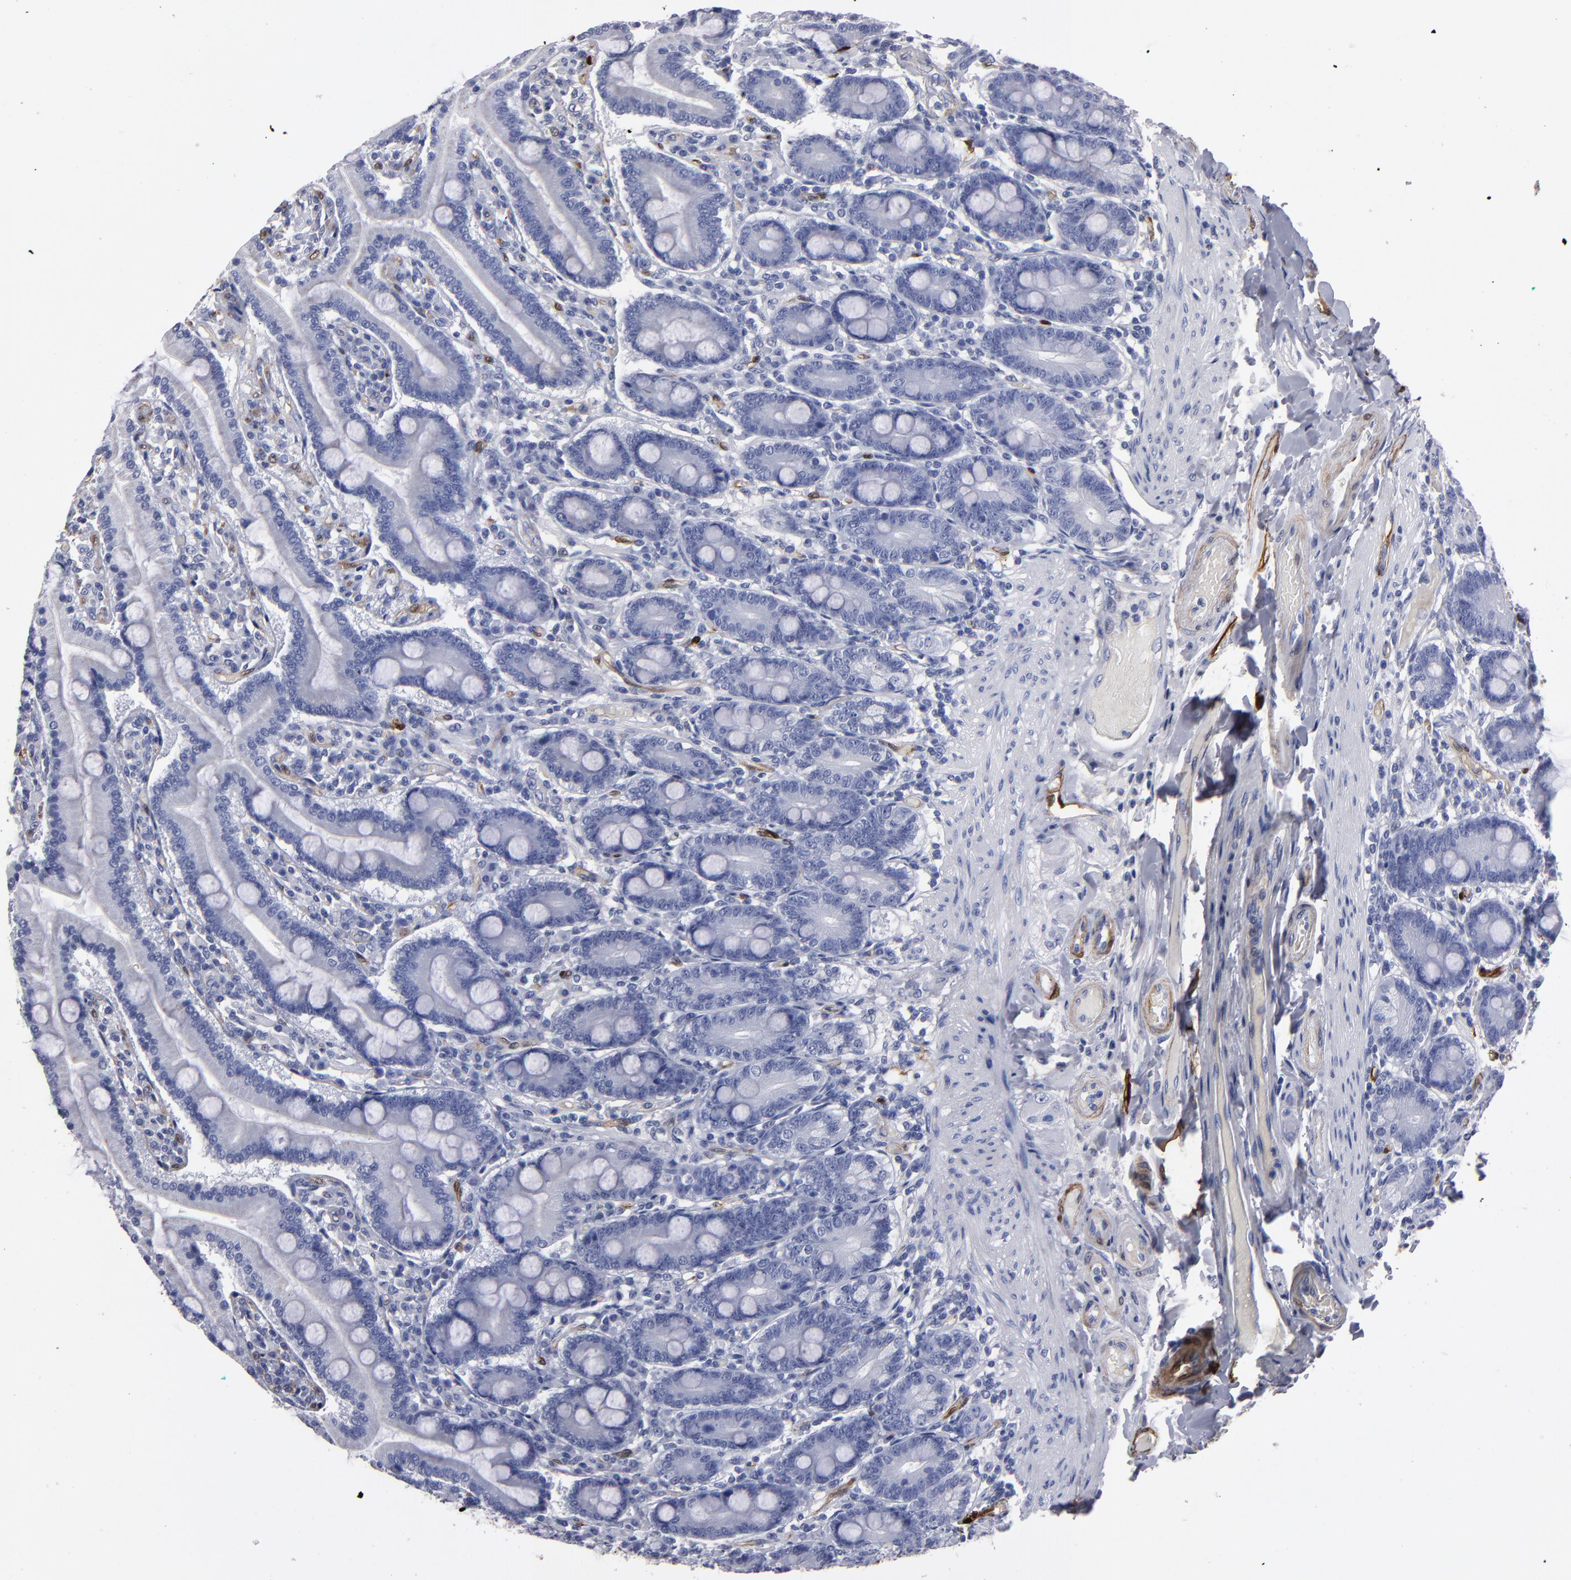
{"staining": {"intensity": "negative", "quantity": "none", "location": "none"}, "tissue": "duodenum", "cell_type": "Glandular cells", "image_type": "normal", "snomed": [{"axis": "morphology", "description": "Normal tissue, NOS"}, {"axis": "topography", "description": "Duodenum"}], "caption": "Glandular cells are negative for brown protein staining in unremarkable duodenum. (DAB (3,3'-diaminobenzidine) immunohistochemistry with hematoxylin counter stain).", "gene": "FABP4", "patient": {"sex": "female", "age": 64}}